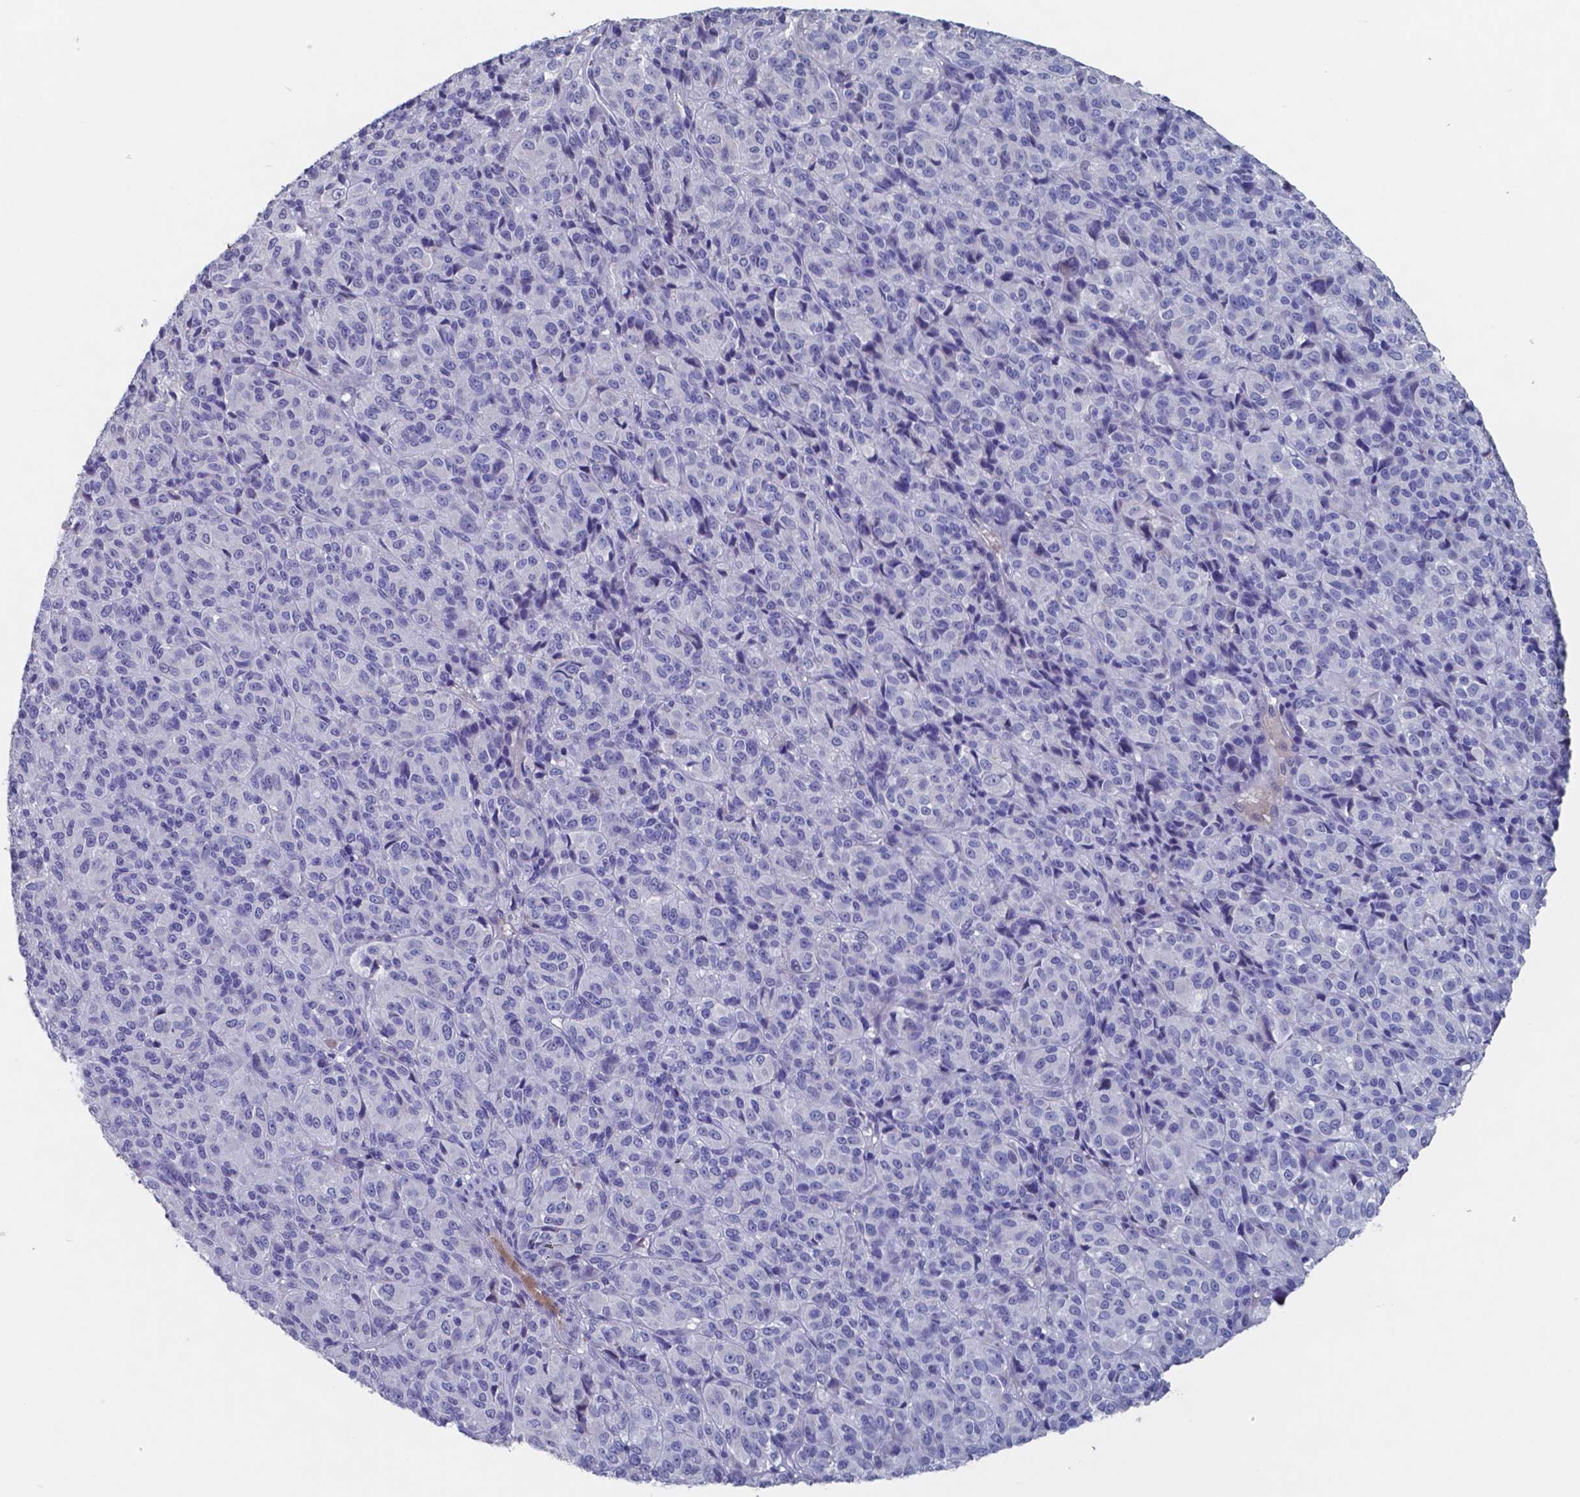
{"staining": {"intensity": "negative", "quantity": "none", "location": "none"}, "tissue": "melanoma", "cell_type": "Tumor cells", "image_type": "cancer", "snomed": [{"axis": "morphology", "description": "Malignant melanoma, Metastatic site"}, {"axis": "topography", "description": "Brain"}], "caption": "This is an IHC image of melanoma. There is no positivity in tumor cells.", "gene": "TTR", "patient": {"sex": "female", "age": 56}}